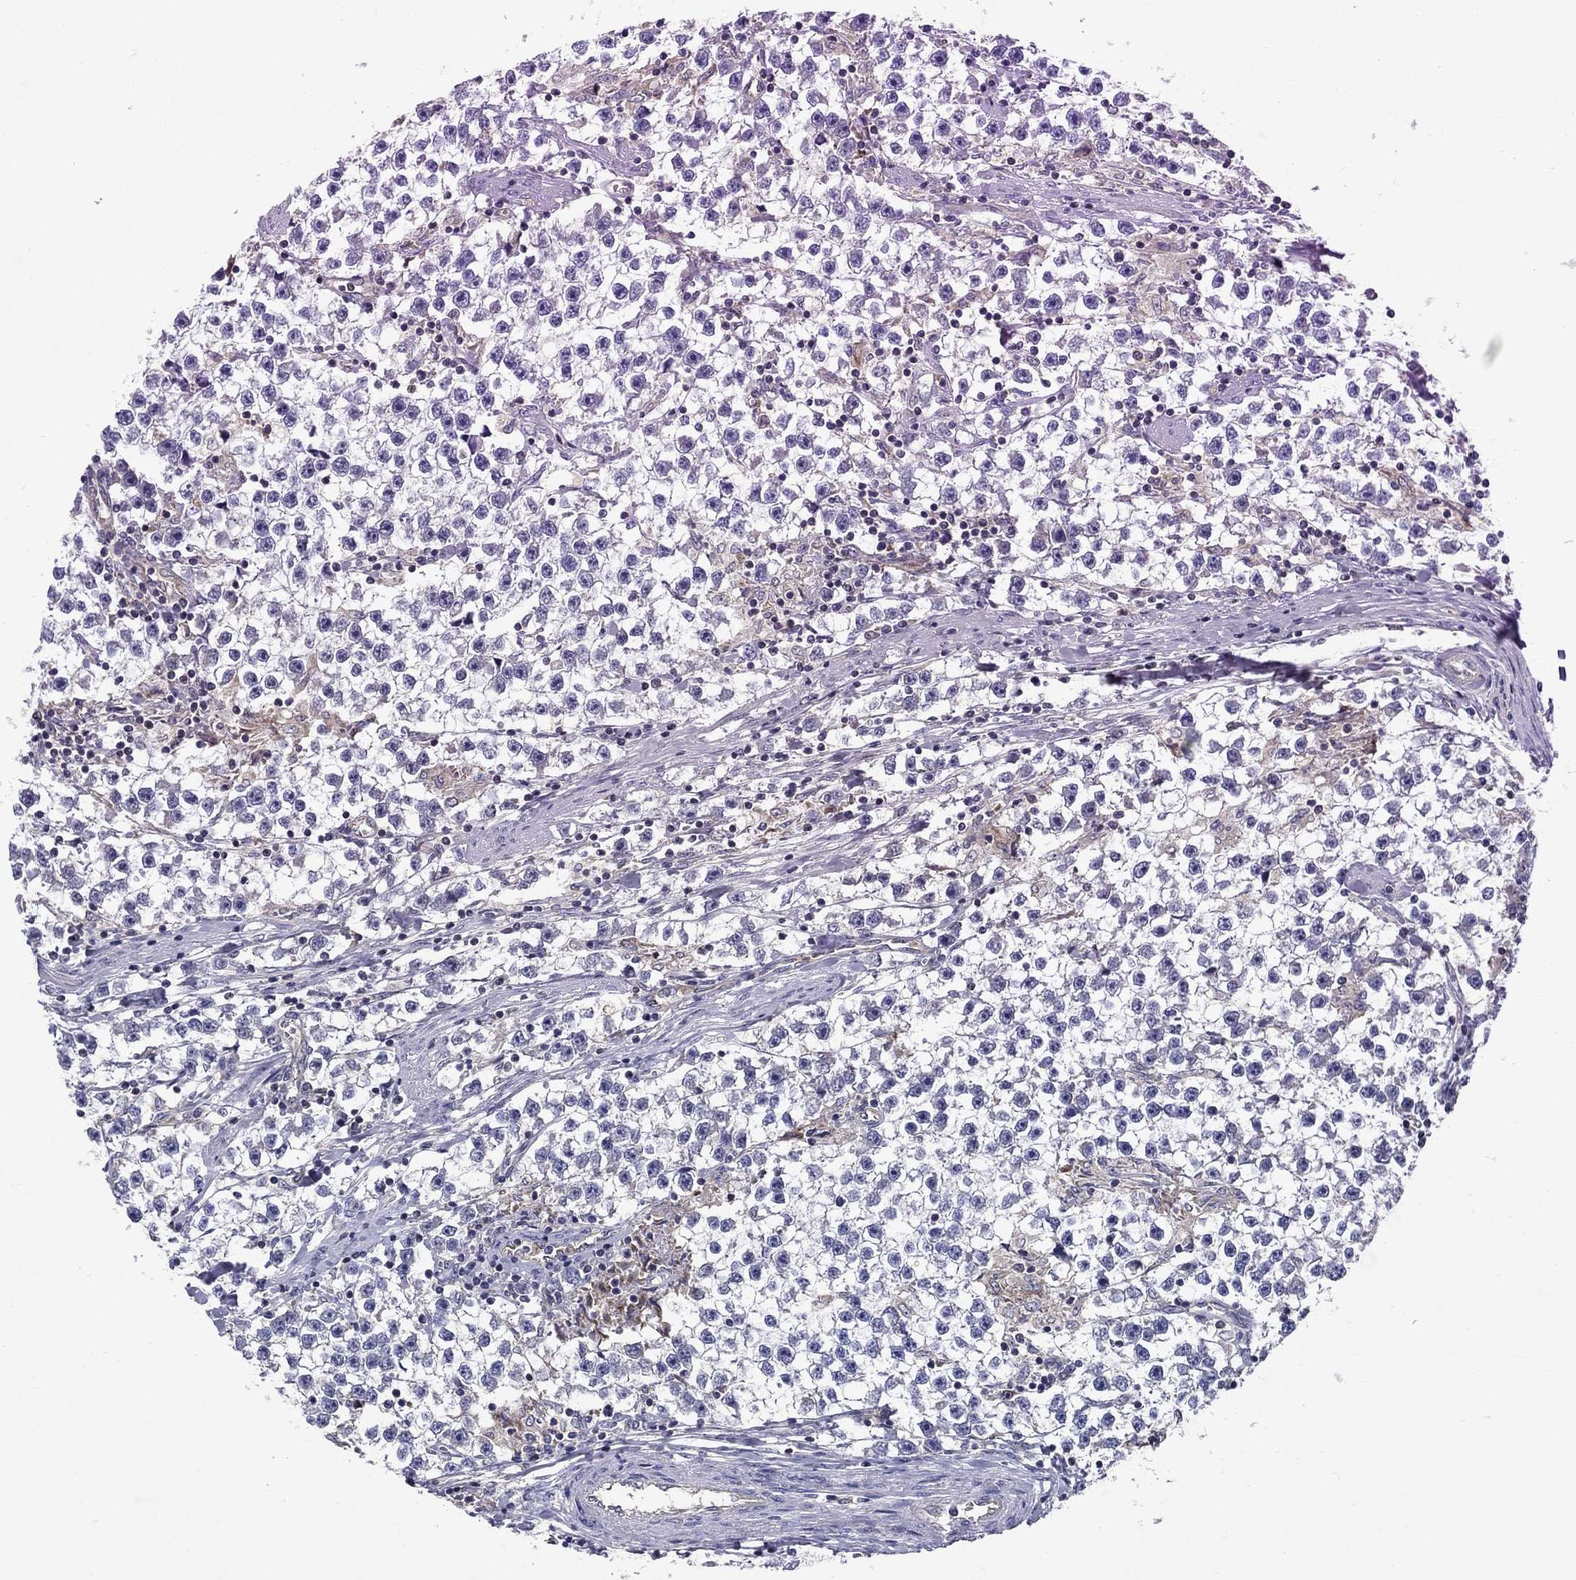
{"staining": {"intensity": "negative", "quantity": "none", "location": "none"}, "tissue": "testis cancer", "cell_type": "Tumor cells", "image_type": "cancer", "snomed": [{"axis": "morphology", "description": "Seminoma, NOS"}, {"axis": "topography", "description": "Testis"}], "caption": "An IHC image of seminoma (testis) is shown. There is no staining in tumor cells of seminoma (testis). (DAB (3,3'-diaminobenzidine) immunohistochemistry (IHC), high magnification).", "gene": "GLTP", "patient": {"sex": "male", "age": 59}}